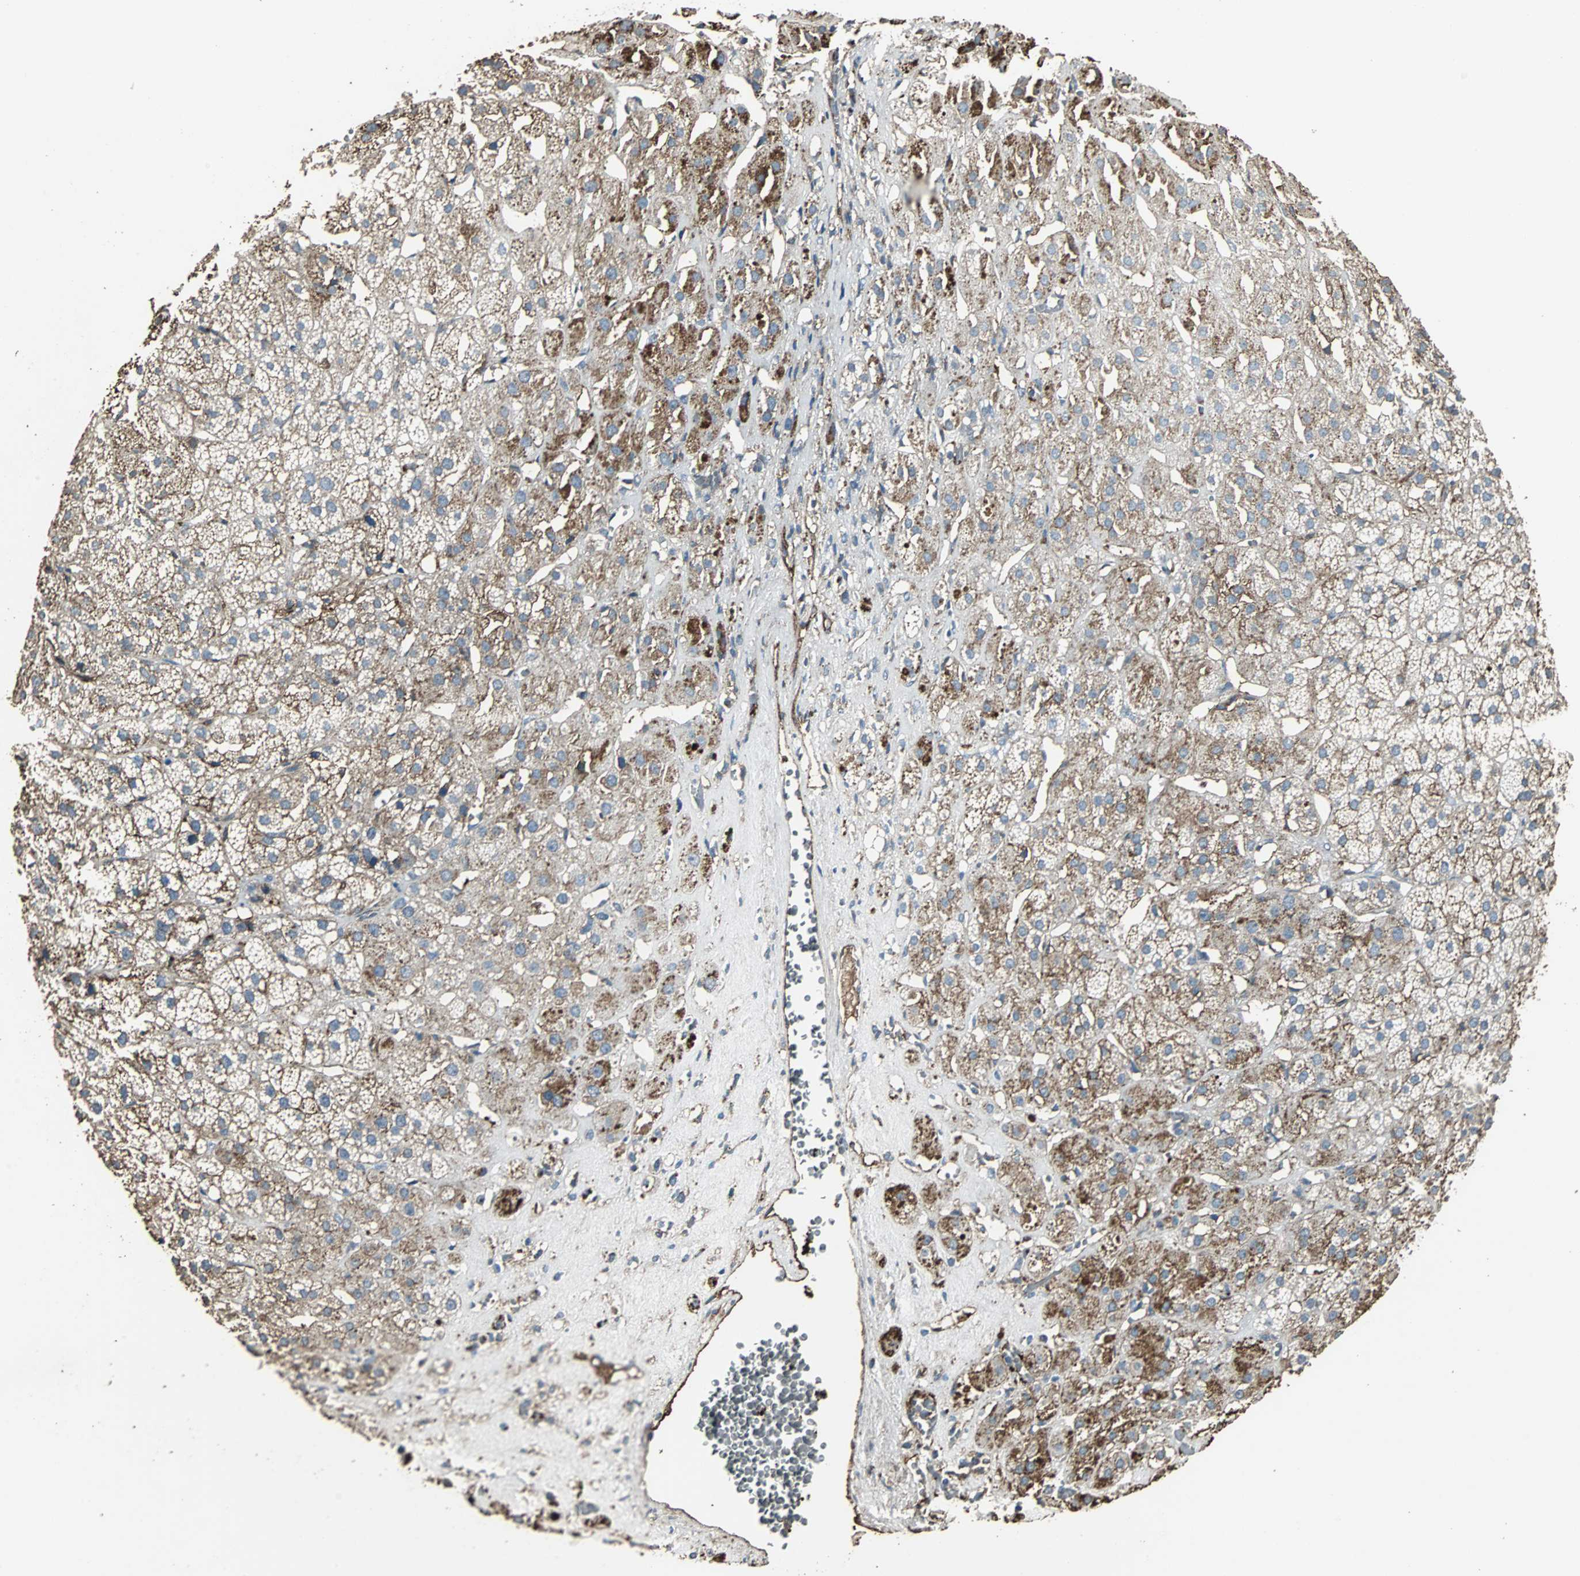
{"staining": {"intensity": "moderate", "quantity": ">75%", "location": "cytoplasmic/membranous"}, "tissue": "adrenal gland", "cell_type": "Glandular cells", "image_type": "normal", "snomed": [{"axis": "morphology", "description": "Normal tissue, NOS"}, {"axis": "topography", "description": "Adrenal gland"}], "caption": "Immunohistochemical staining of unremarkable adrenal gland shows moderate cytoplasmic/membranous protein staining in about >75% of glandular cells.", "gene": "F11R", "patient": {"sex": "female", "age": 71}}